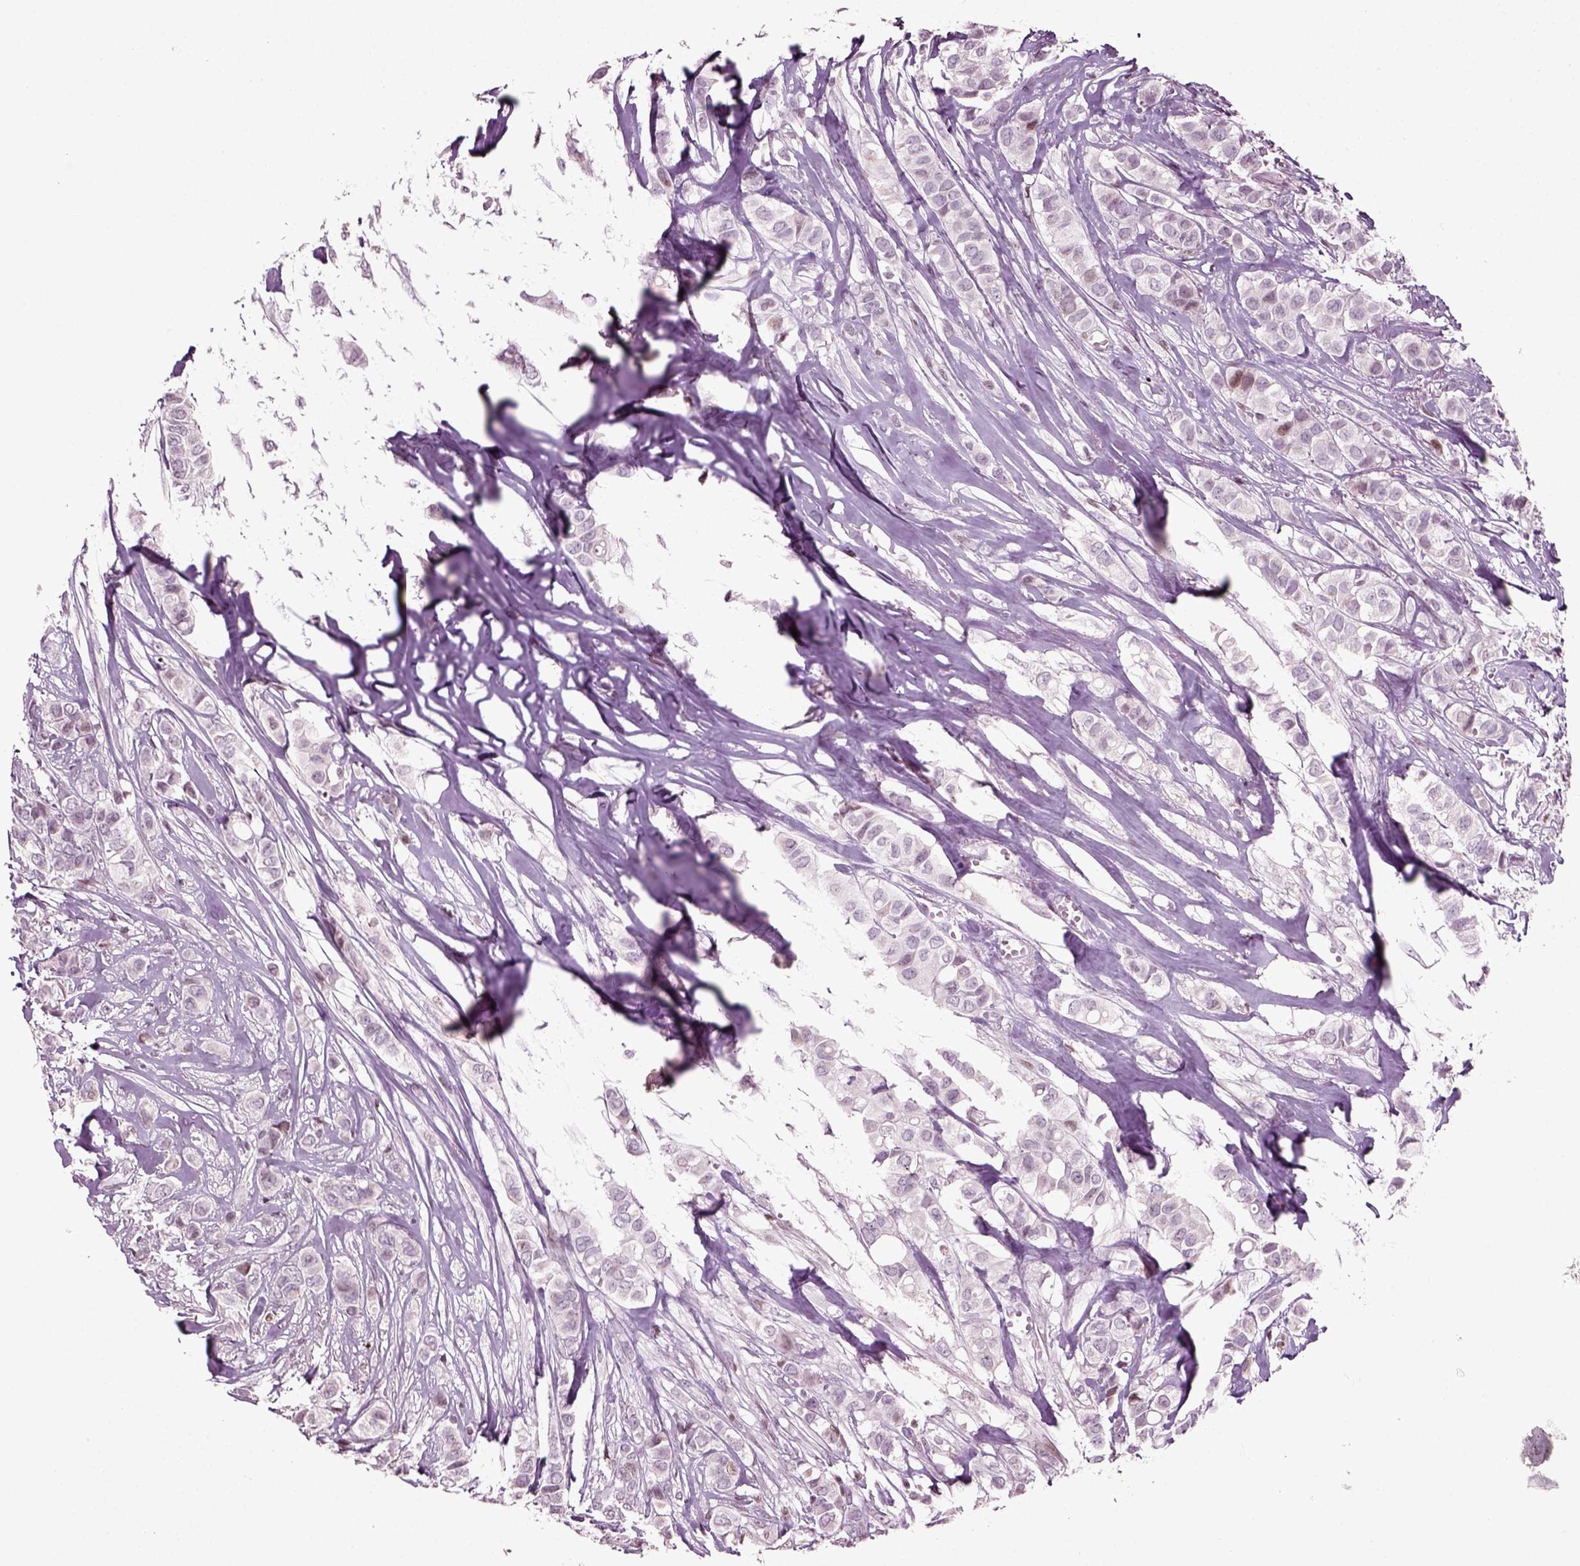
{"staining": {"intensity": "moderate", "quantity": "<25%", "location": "nuclear"}, "tissue": "breast cancer", "cell_type": "Tumor cells", "image_type": "cancer", "snomed": [{"axis": "morphology", "description": "Duct carcinoma"}, {"axis": "topography", "description": "Breast"}], "caption": "This is an image of IHC staining of breast cancer (invasive ductal carcinoma), which shows moderate positivity in the nuclear of tumor cells.", "gene": "HEYL", "patient": {"sex": "female", "age": 85}}